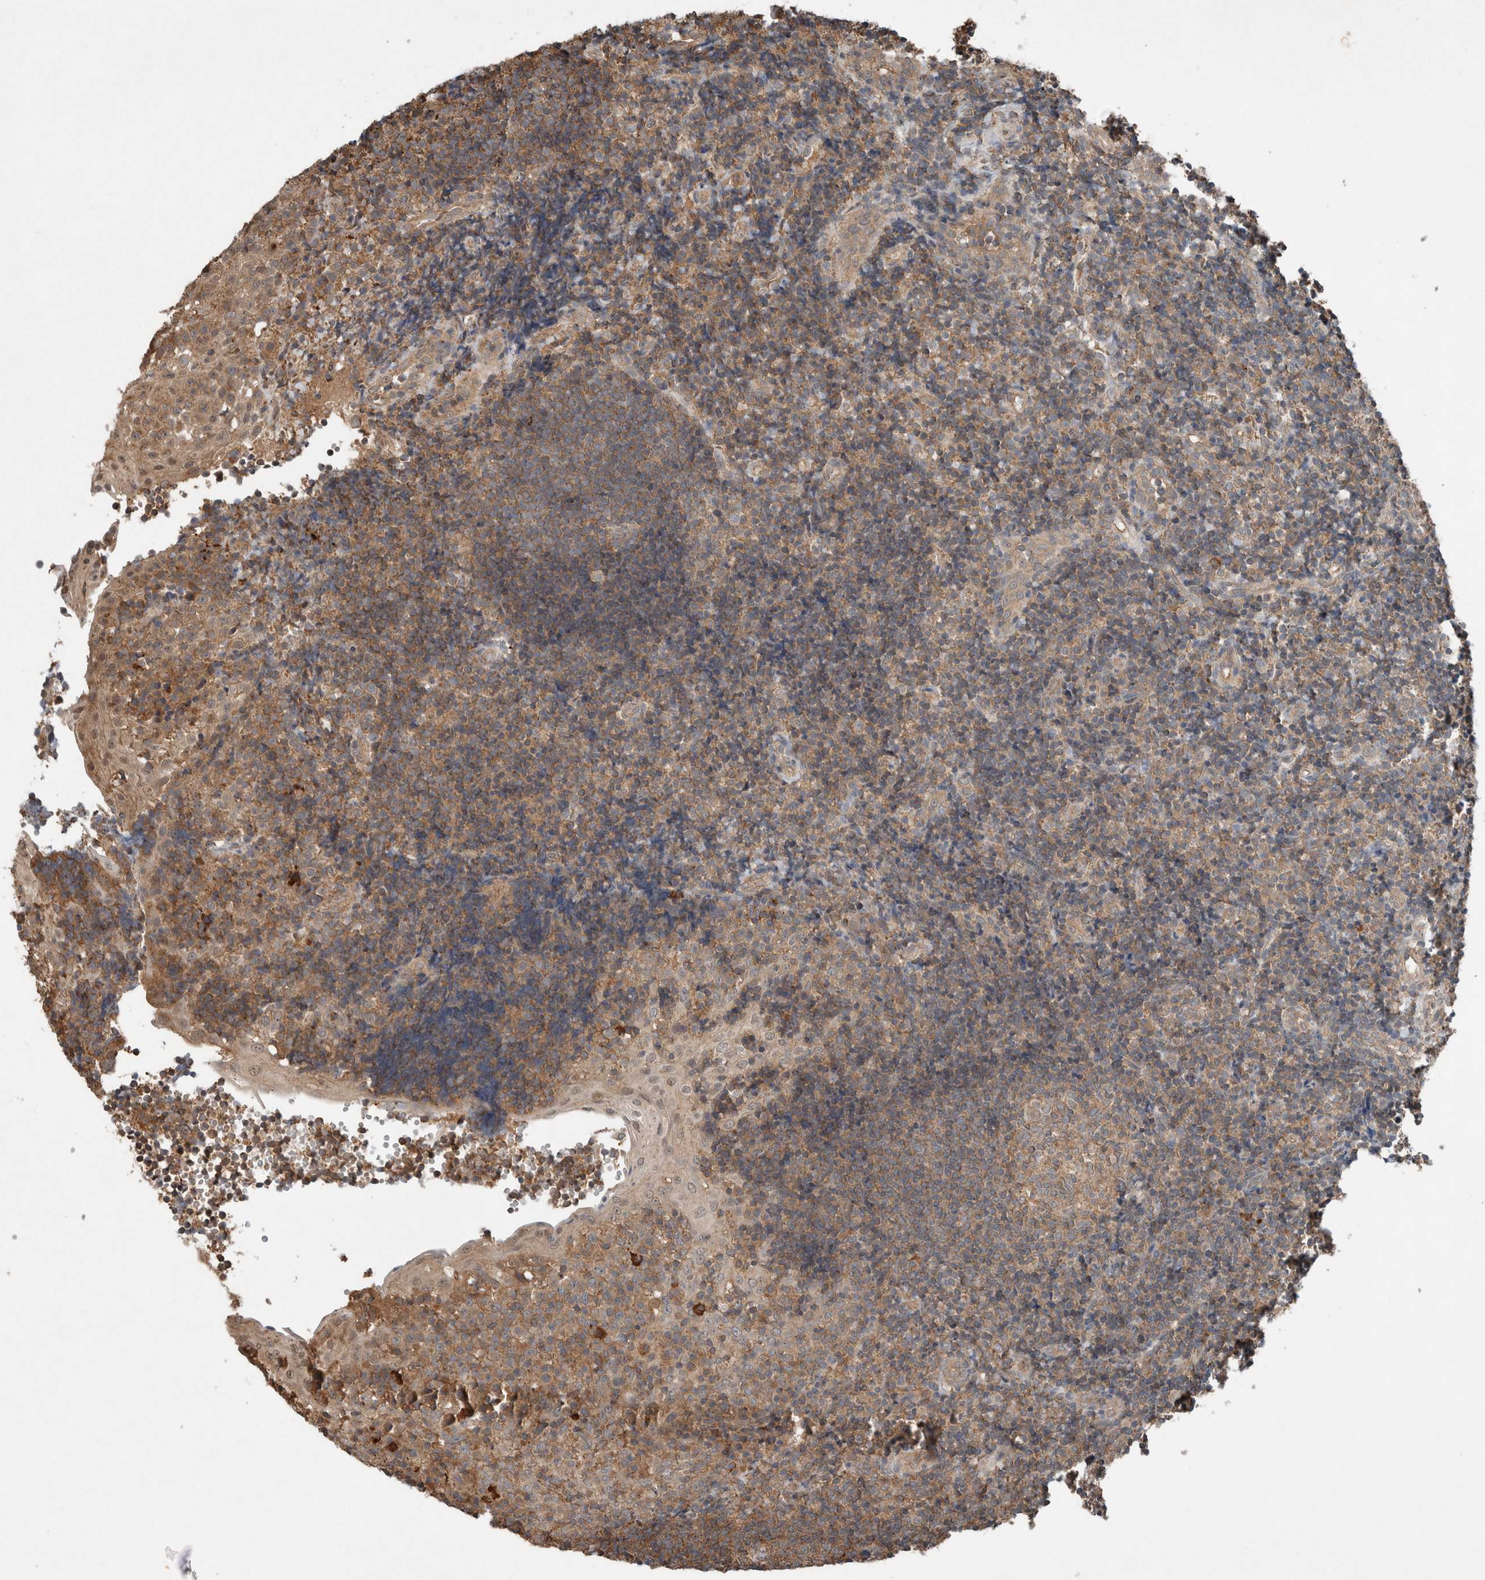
{"staining": {"intensity": "moderate", "quantity": ">75%", "location": "cytoplasmic/membranous"}, "tissue": "tonsil", "cell_type": "Germinal center cells", "image_type": "normal", "snomed": [{"axis": "morphology", "description": "Normal tissue, NOS"}, {"axis": "topography", "description": "Tonsil"}], "caption": "This is a histology image of IHC staining of normal tonsil, which shows moderate positivity in the cytoplasmic/membranous of germinal center cells.", "gene": "KLK14", "patient": {"sex": "female", "age": 40}}